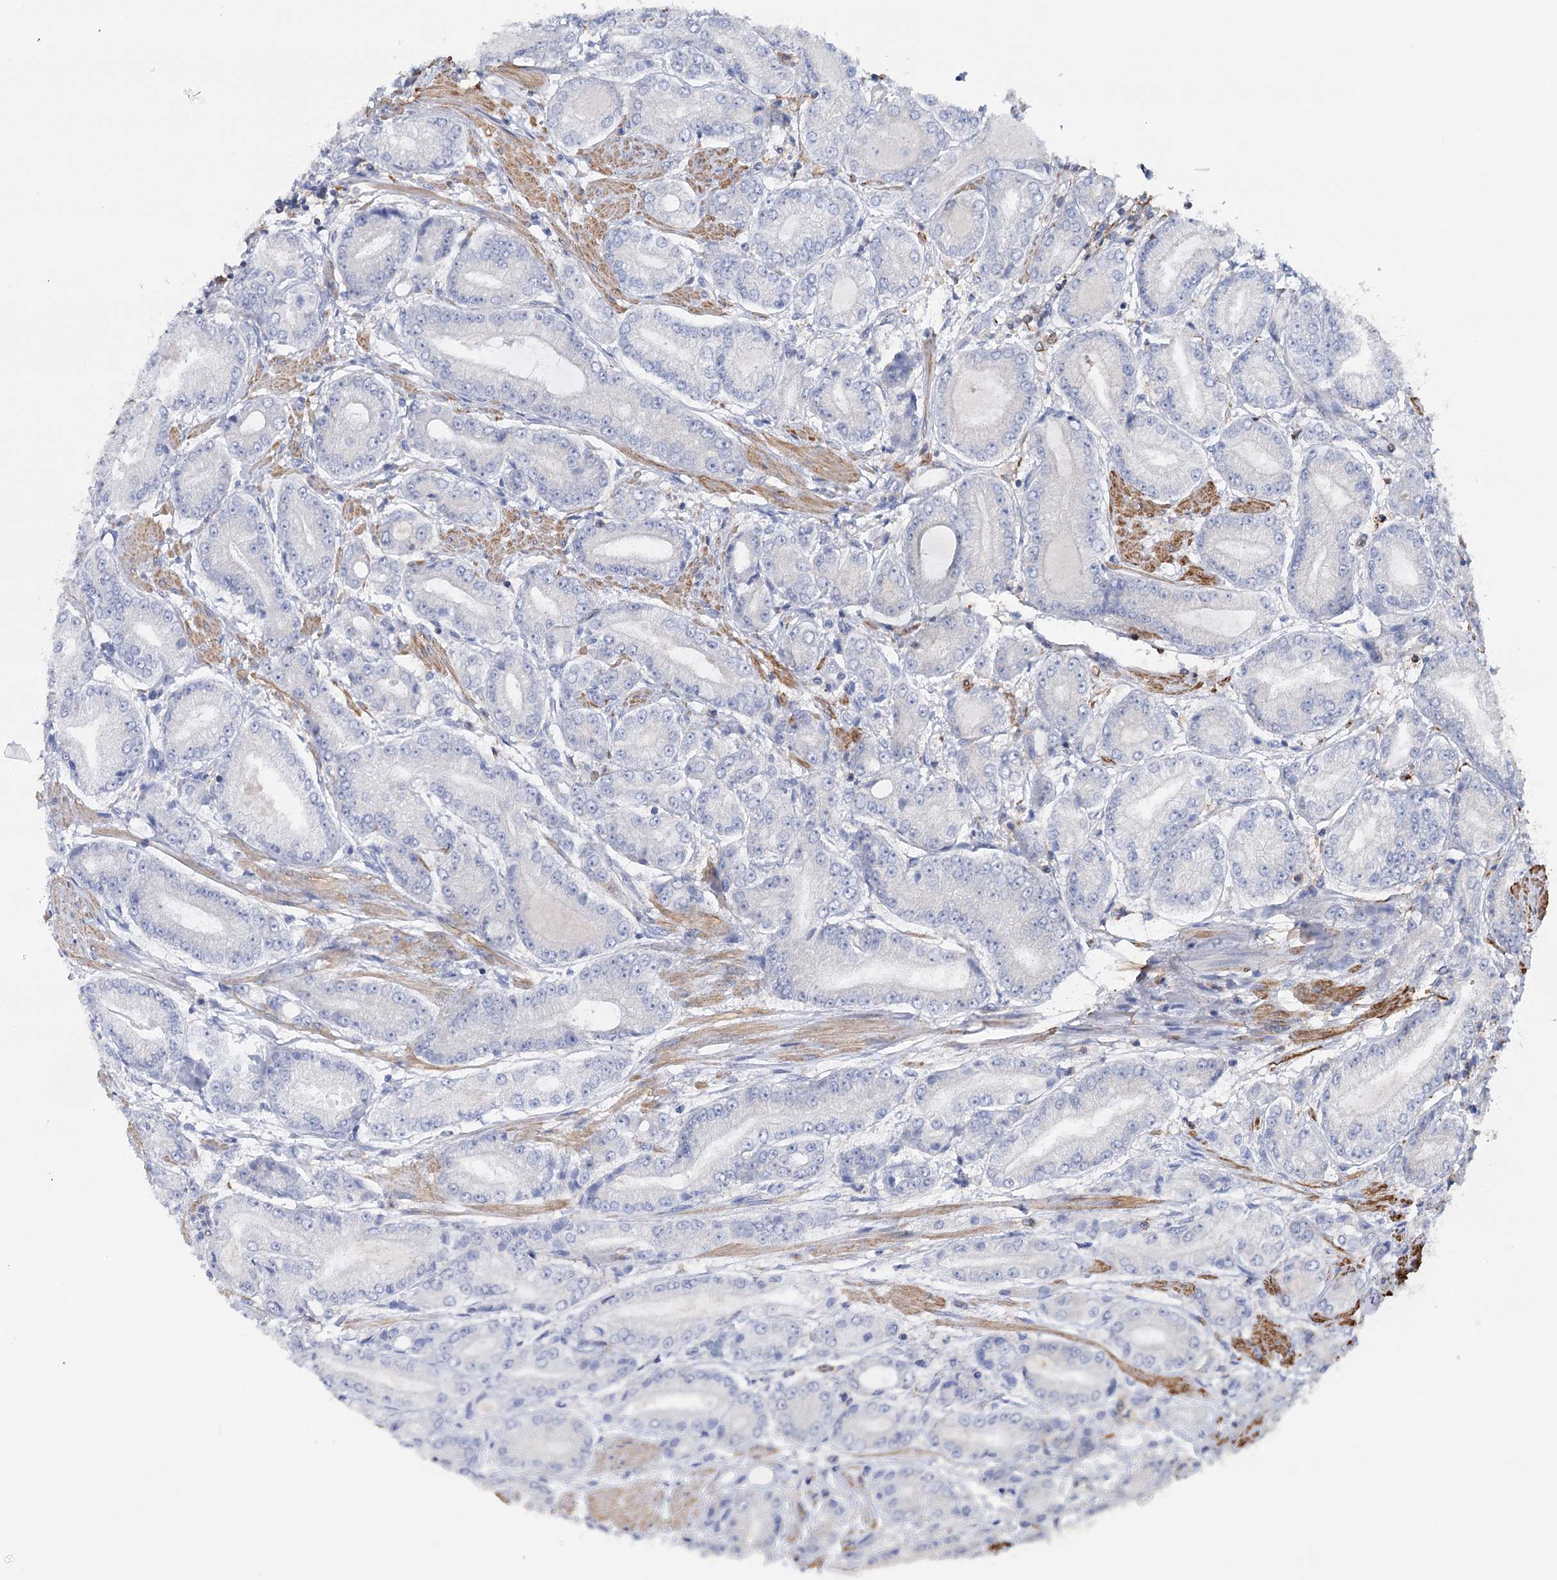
{"staining": {"intensity": "negative", "quantity": "none", "location": "none"}, "tissue": "prostate cancer", "cell_type": "Tumor cells", "image_type": "cancer", "snomed": [{"axis": "morphology", "description": "Adenocarcinoma, High grade"}, {"axis": "topography", "description": "Prostate"}], "caption": "Tumor cells show no significant staining in prostate cancer.", "gene": "LARP1B", "patient": {"sex": "male", "age": 59}}